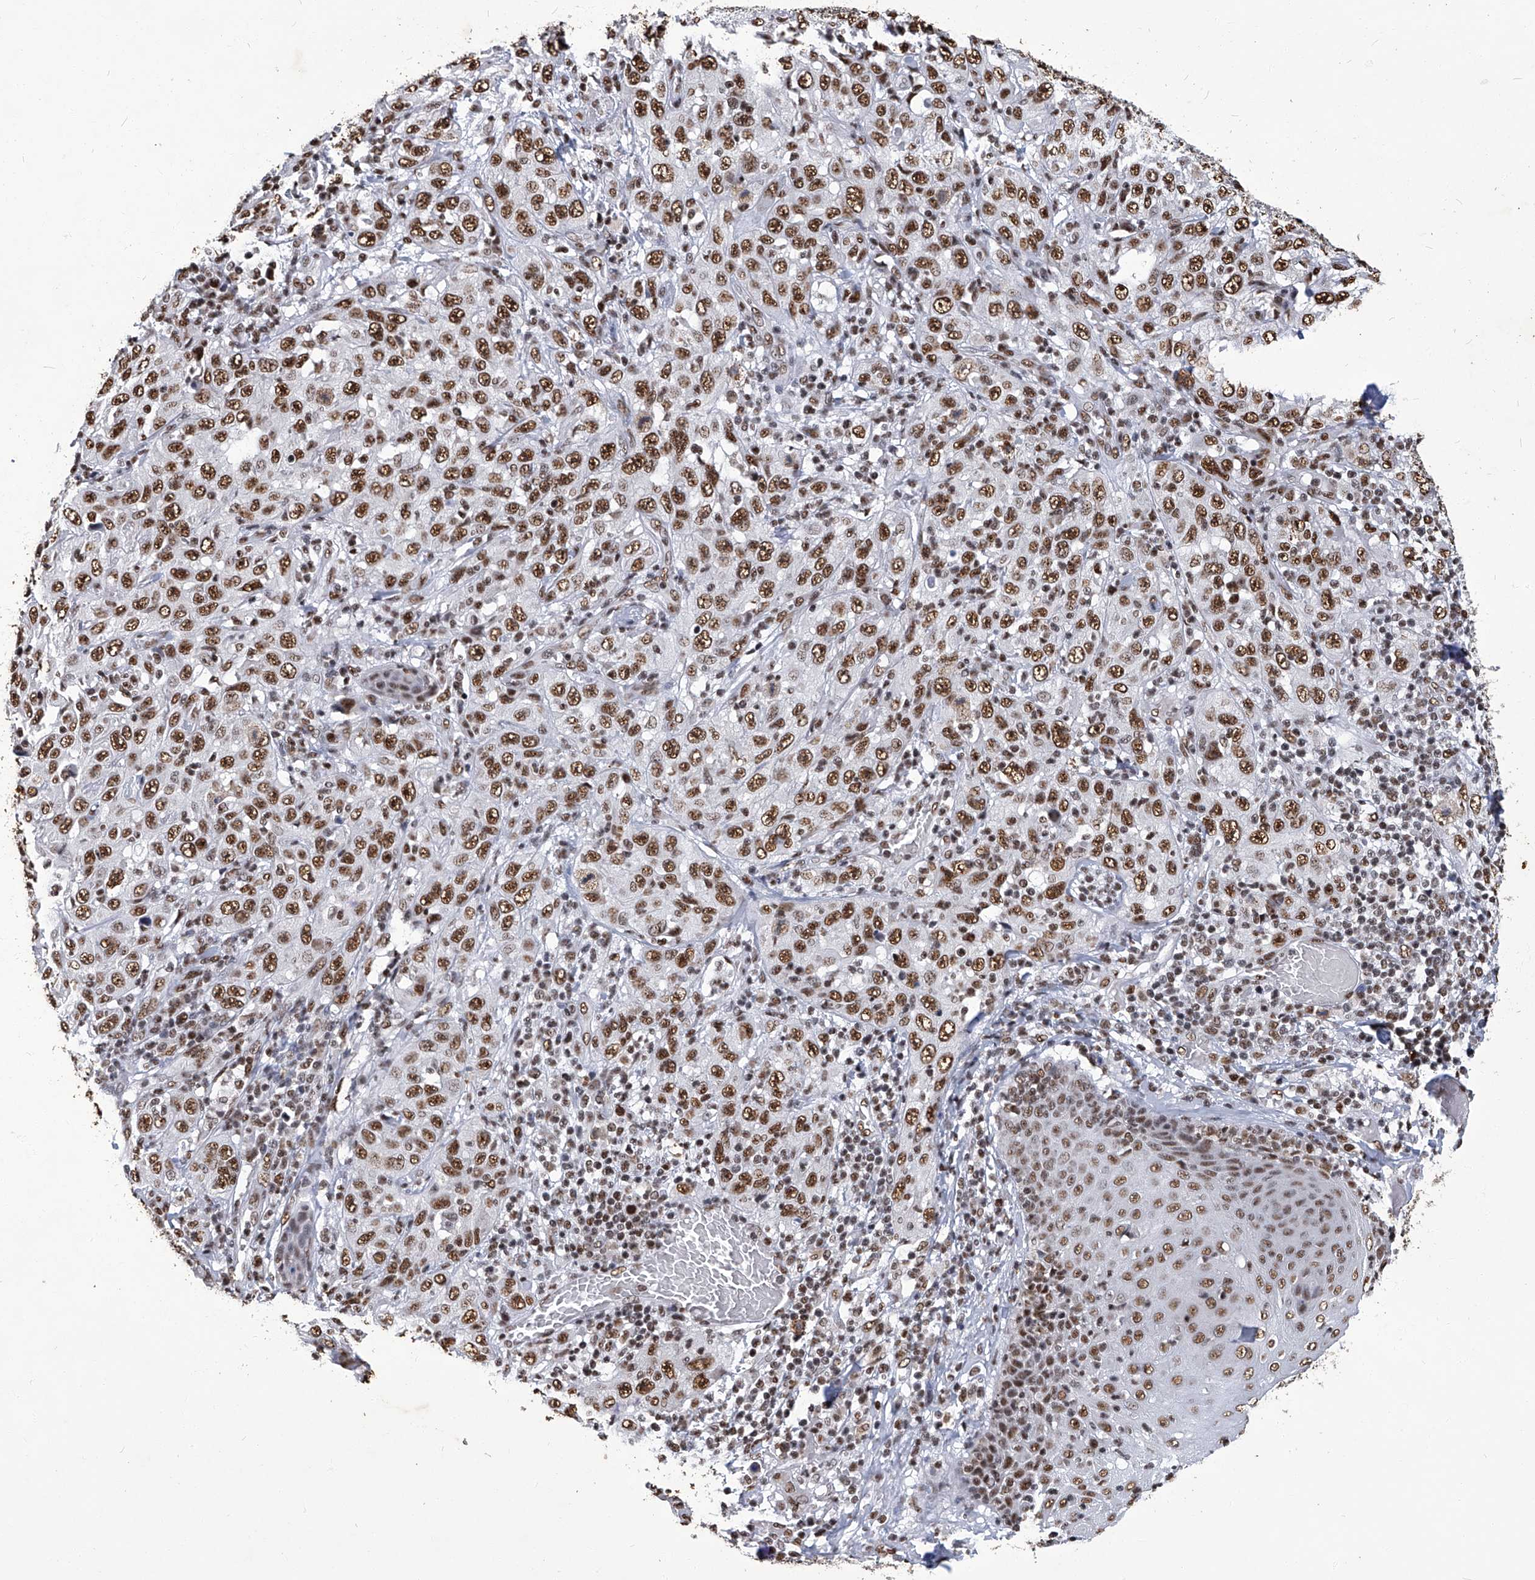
{"staining": {"intensity": "strong", "quantity": ">75%", "location": "nuclear"}, "tissue": "skin cancer", "cell_type": "Tumor cells", "image_type": "cancer", "snomed": [{"axis": "morphology", "description": "Squamous cell carcinoma, NOS"}, {"axis": "topography", "description": "Skin"}], "caption": "A high amount of strong nuclear positivity is appreciated in about >75% of tumor cells in skin squamous cell carcinoma tissue.", "gene": "HBP1", "patient": {"sex": "female", "age": 88}}